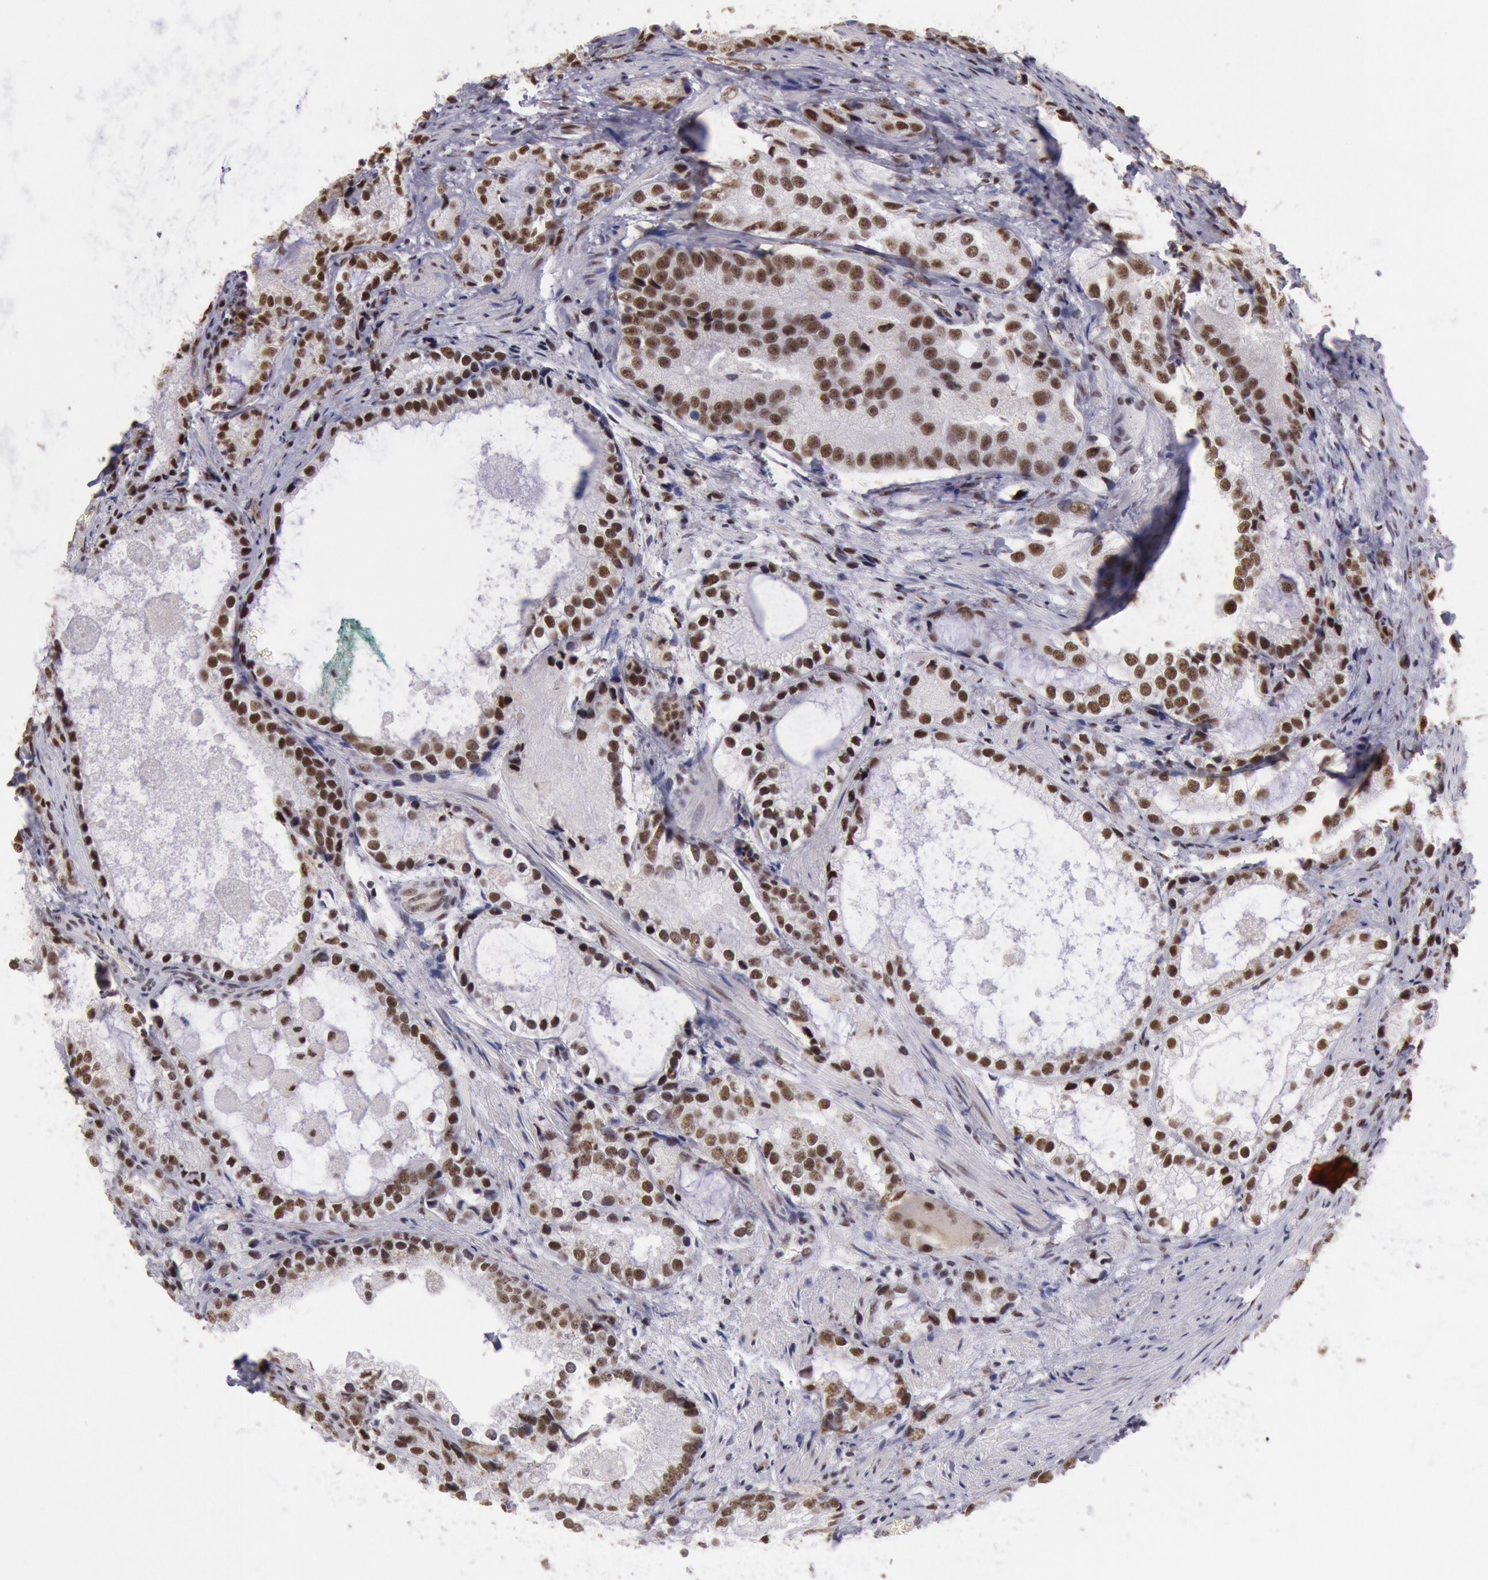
{"staining": {"intensity": "strong", "quantity": ">75%", "location": "nuclear"}, "tissue": "prostate cancer", "cell_type": "Tumor cells", "image_type": "cancer", "snomed": [{"axis": "morphology", "description": "Adenocarcinoma, High grade"}, {"axis": "topography", "description": "Prostate"}], "caption": "The image reveals a brown stain indicating the presence of a protein in the nuclear of tumor cells in prostate high-grade adenocarcinoma. The protein is shown in brown color, while the nuclei are stained blue.", "gene": "SNRPD3", "patient": {"sex": "male", "age": 63}}